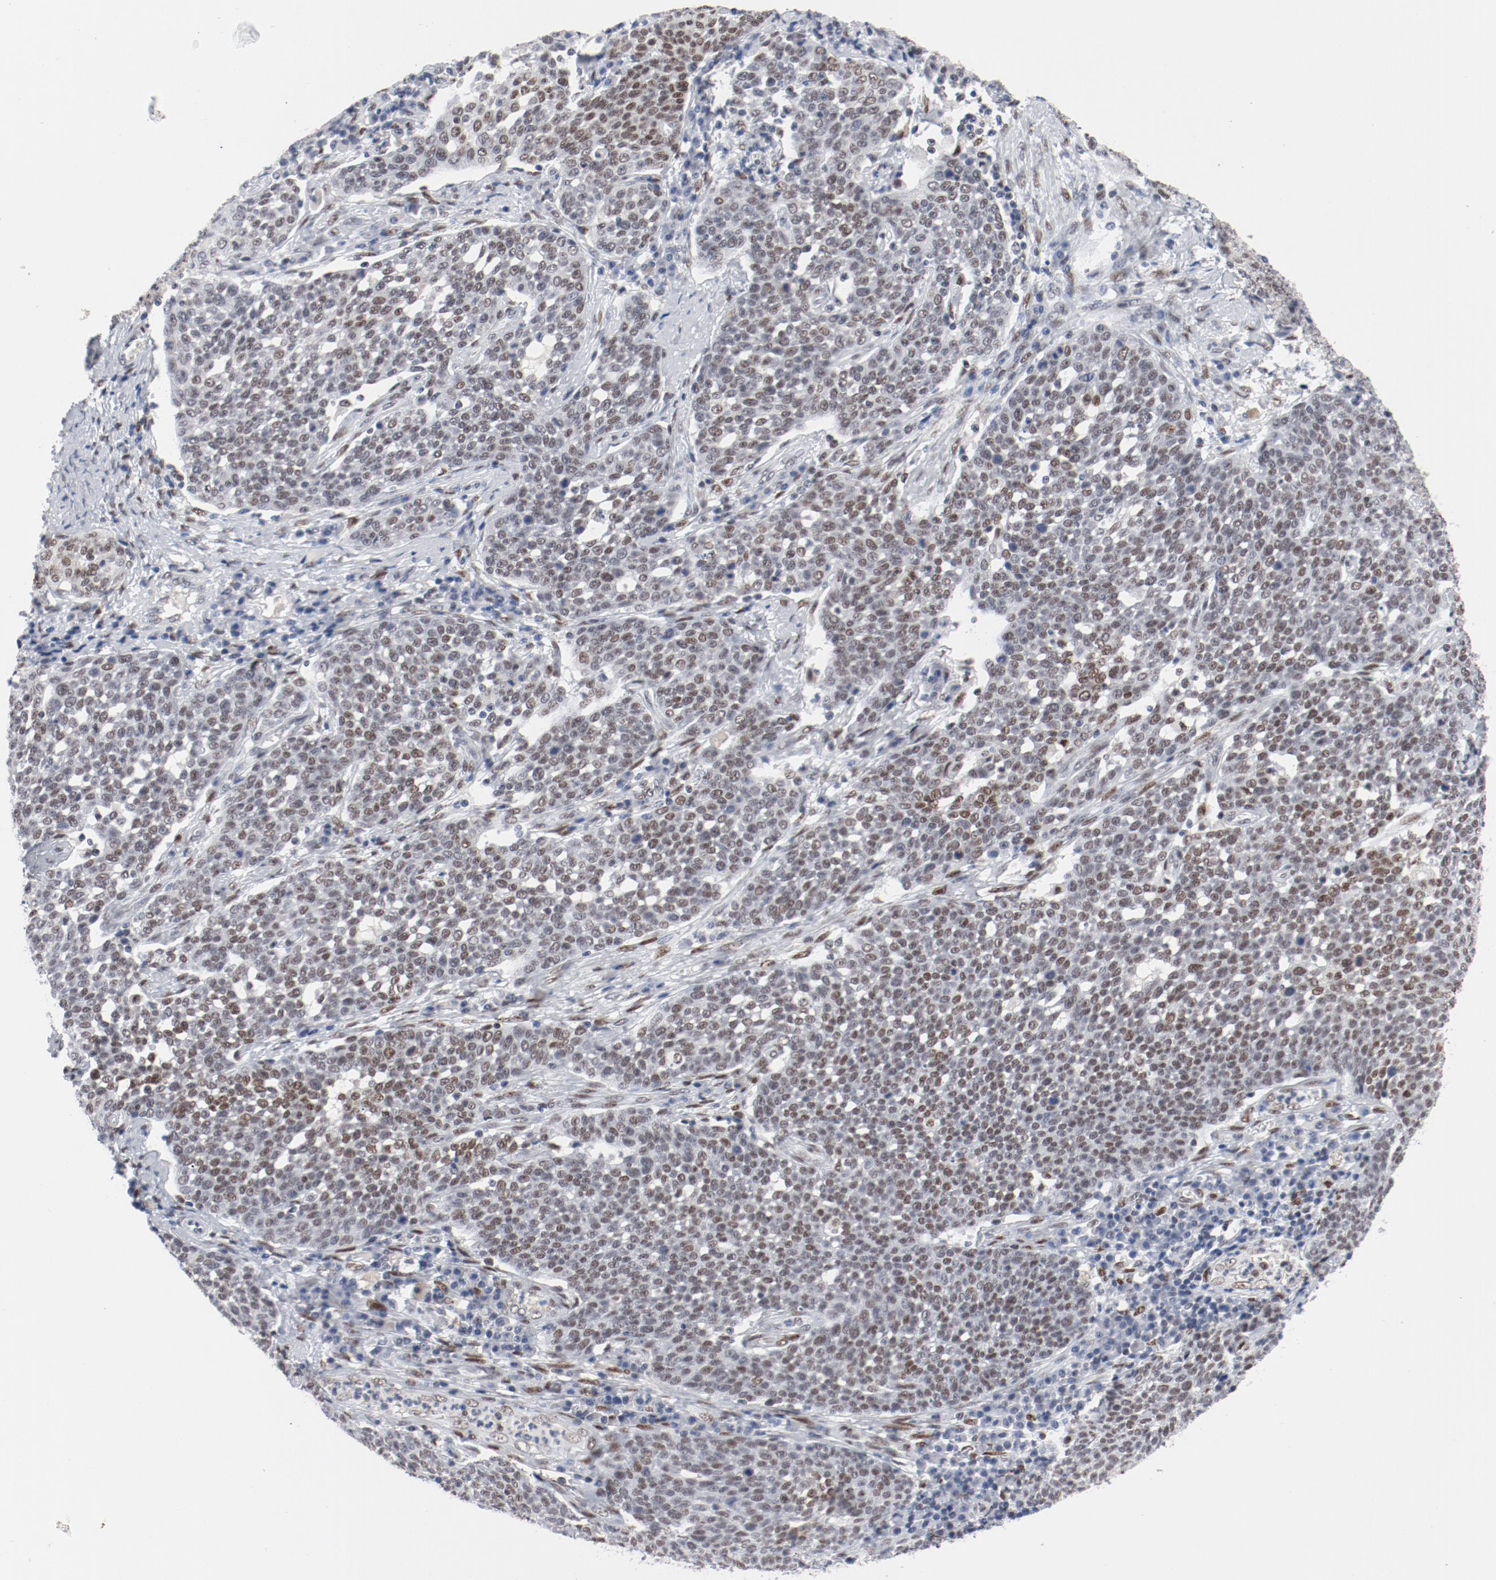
{"staining": {"intensity": "moderate", "quantity": ">75%", "location": "nuclear"}, "tissue": "cervical cancer", "cell_type": "Tumor cells", "image_type": "cancer", "snomed": [{"axis": "morphology", "description": "Squamous cell carcinoma, NOS"}, {"axis": "topography", "description": "Cervix"}], "caption": "The image demonstrates immunohistochemical staining of cervical cancer (squamous cell carcinoma). There is moderate nuclear positivity is identified in approximately >75% of tumor cells.", "gene": "ARNT", "patient": {"sex": "female", "age": 34}}